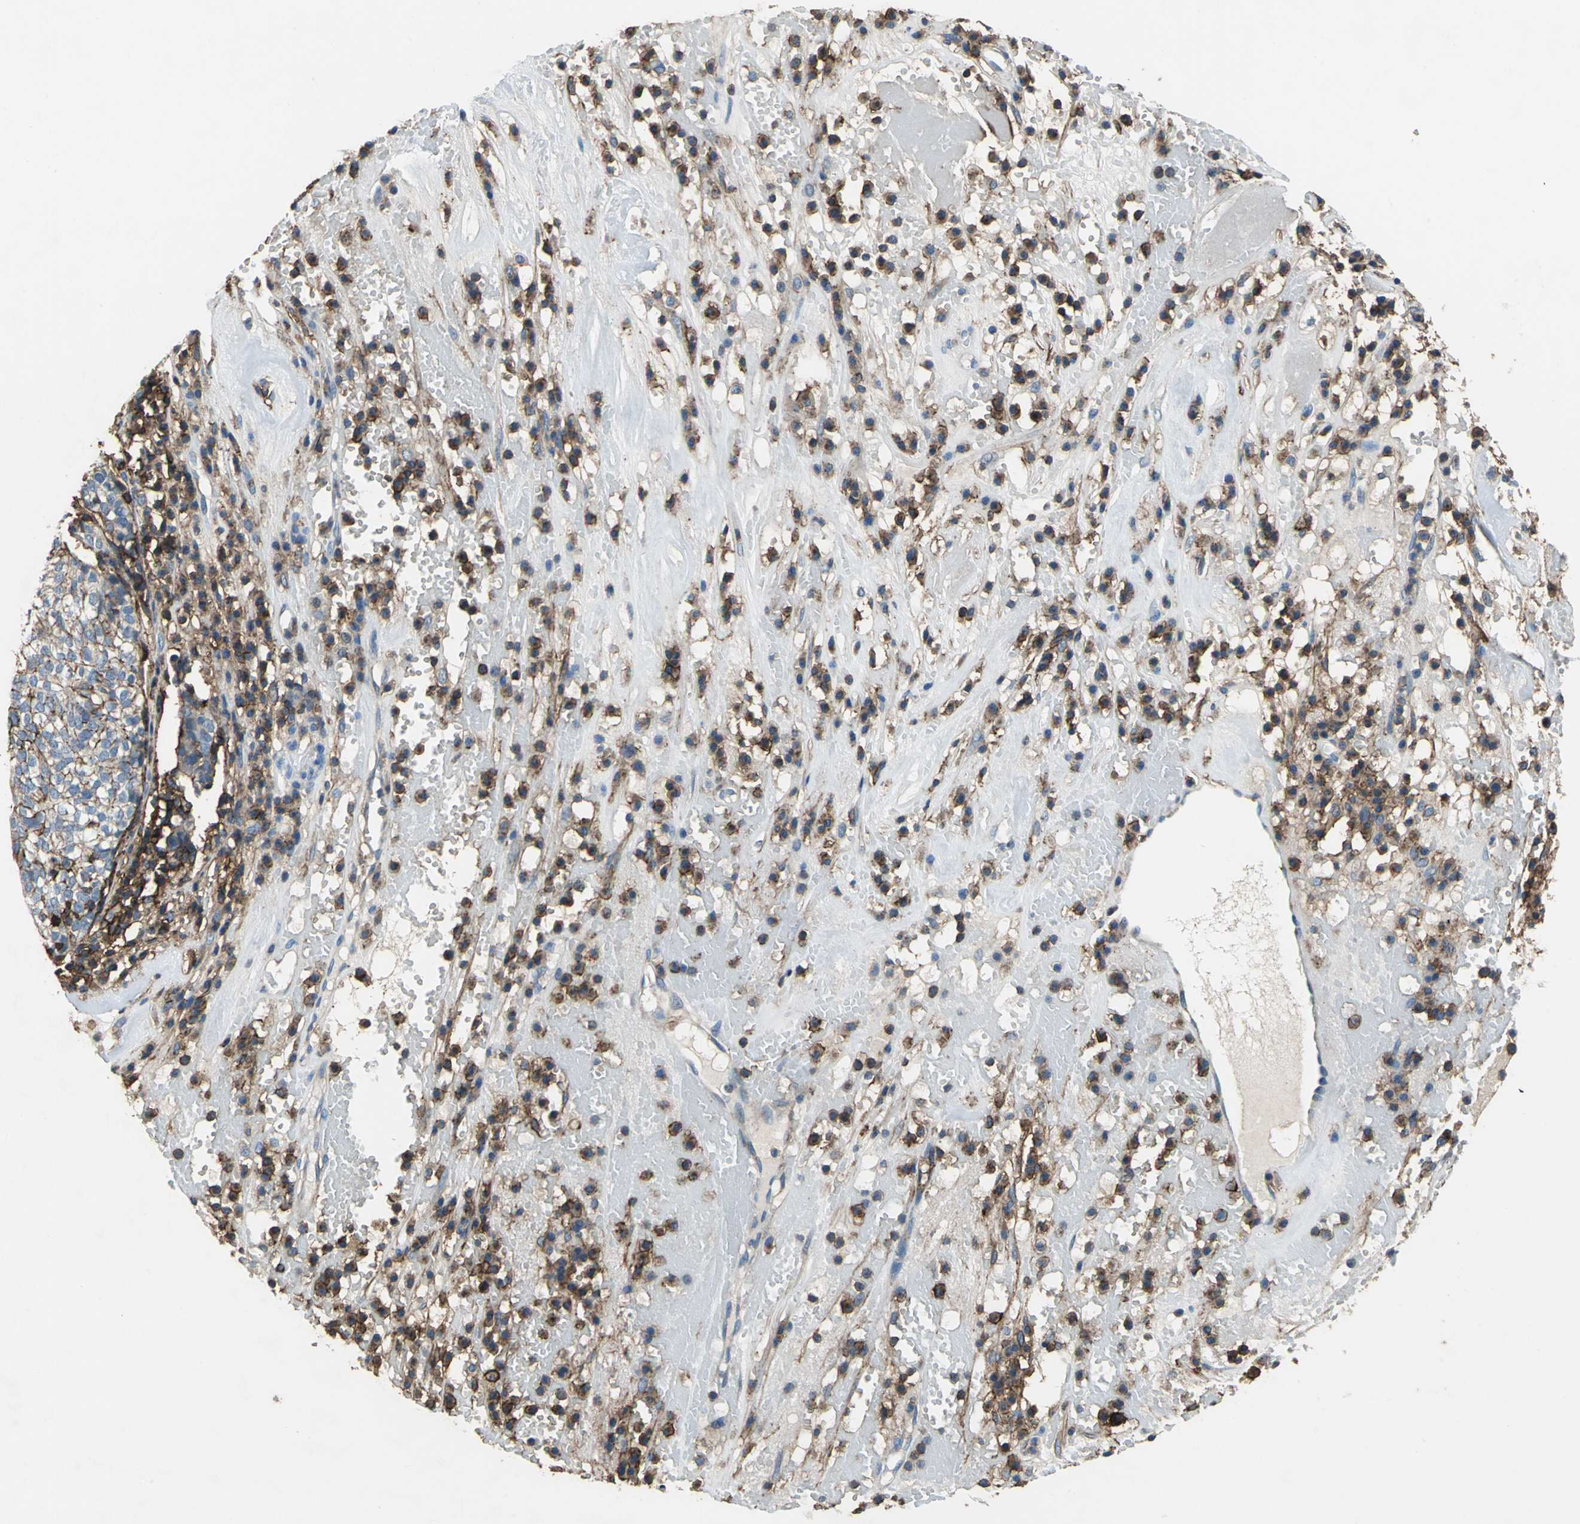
{"staining": {"intensity": "strong", "quantity": ">75%", "location": "cytoplasmic/membranous"}, "tissue": "head and neck cancer", "cell_type": "Tumor cells", "image_type": "cancer", "snomed": [{"axis": "morphology", "description": "Adenocarcinoma, NOS"}, {"axis": "topography", "description": "Salivary gland"}, {"axis": "topography", "description": "Head-Neck"}], "caption": "Immunohistochemical staining of human head and neck cancer reveals high levels of strong cytoplasmic/membranous protein expression in approximately >75% of tumor cells.", "gene": "CD44", "patient": {"sex": "female", "age": 65}}